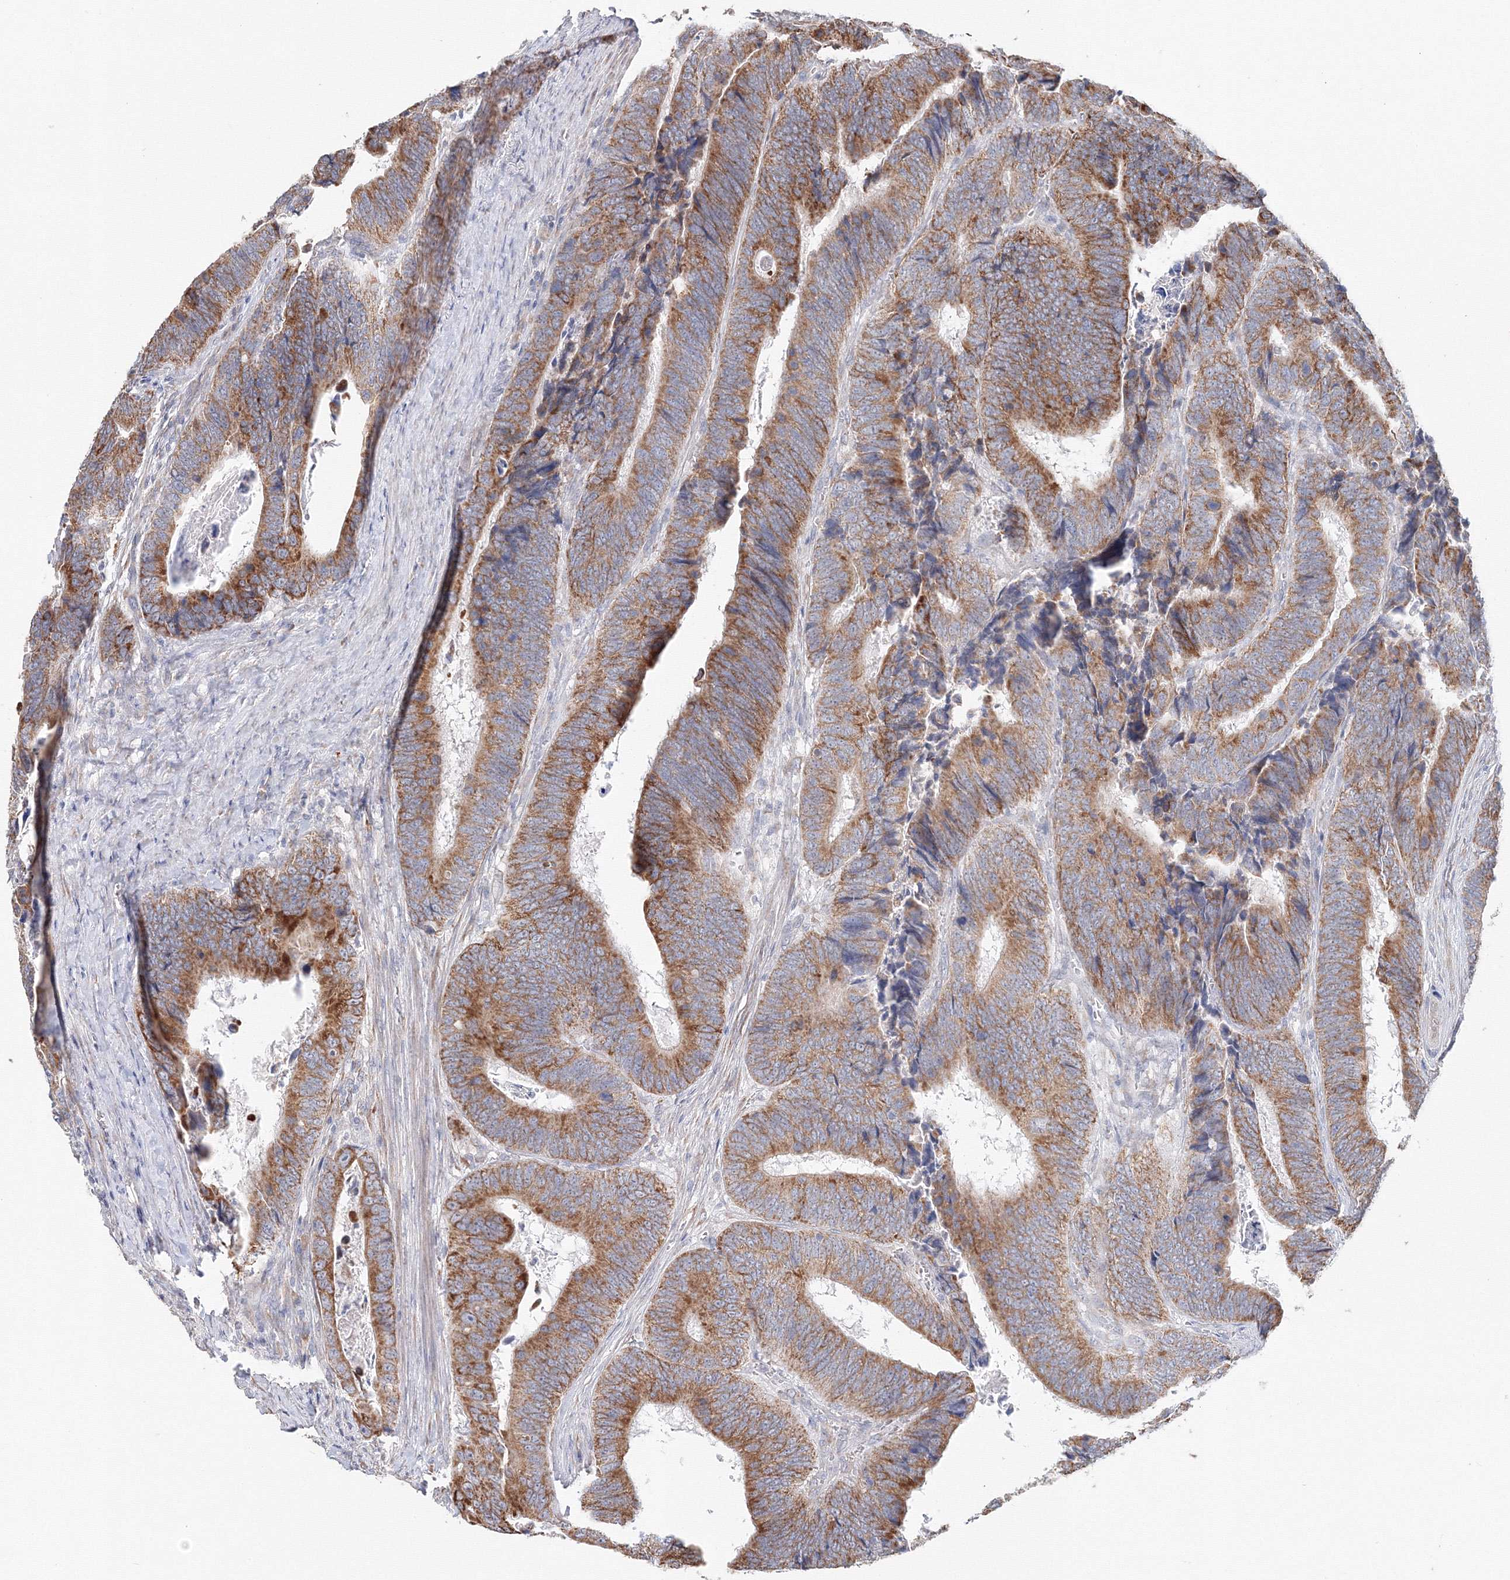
{"staining": {"intensity": "moderate", "quantity": ">75%", "location": "cytoplasmic/membranous"}, "tissue": "colorectal cancer", "cell_type": "Tumor cells", "image_type": "cancer", "snomed": [{"axis": "morphology", "description": "Adenocarcinoma, NOS"}, {"axis": "topography", "description": "Colon"}], "caption": "IHC staining of colorectal cancer (adenocarcinoma), which demonstrates medium levels of moderate cytoplasmic/membranous staining in about >75% of tumor cells indicating moderate cytoplasmic/membranous protein positivity. The staining was performed using DAB (brown) for protein detection and nuclei were counterstained in hematoxylin (blue).", "gene": "DHRS12", "patient": {"sex": "male", "age": 72}}